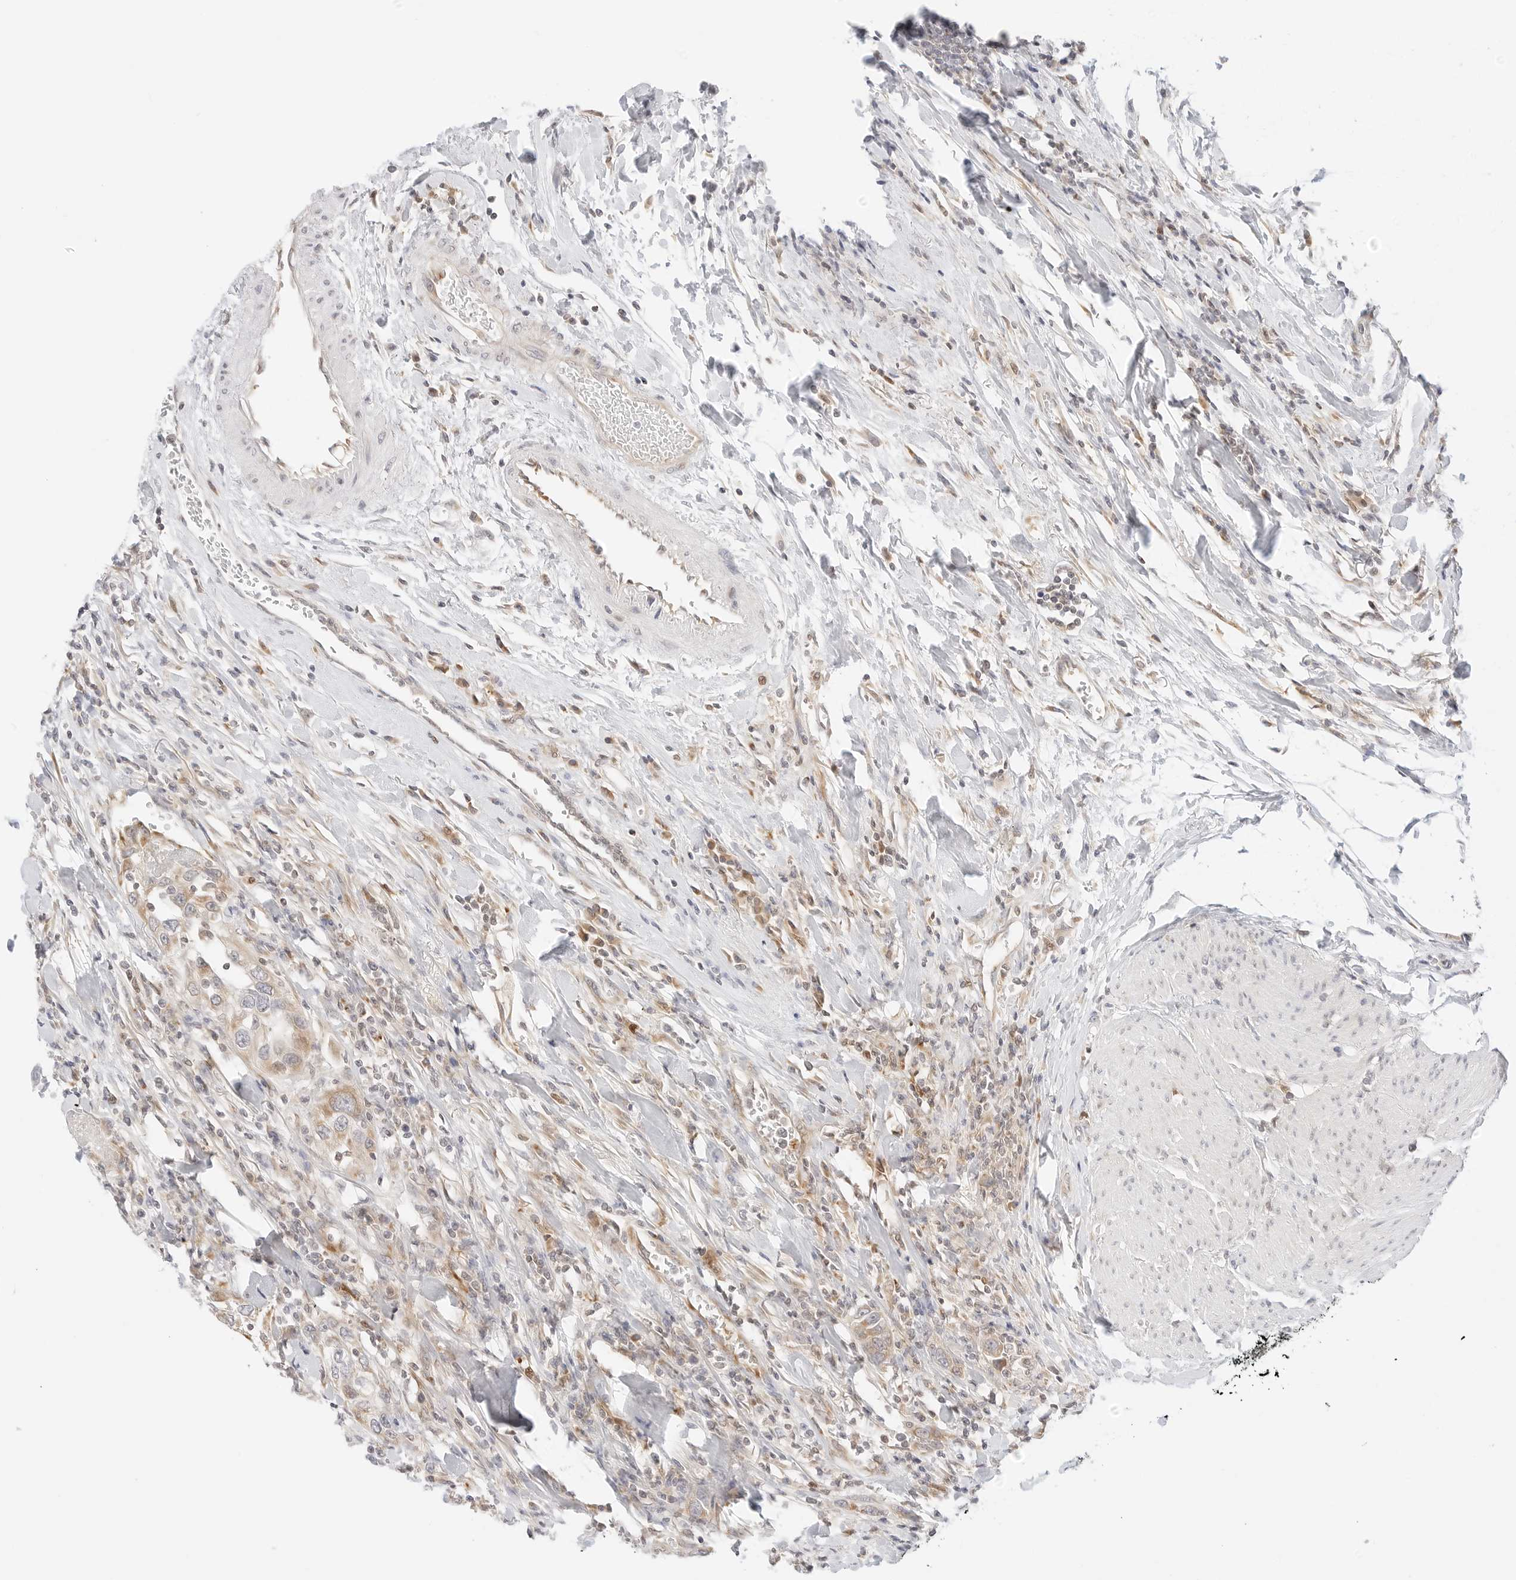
{"staining": {"intensity": "weak", "quantity": ">75%", "location": "cytoplasmic/membranous"}, "tissue": "urothelial cancer", "cell_type": "Tumor cells", "image_type": "cancer", "snomed": [{"axis": "morphology", "description": "Urothelial carcinoma, High grade"}, {"axis": "topography", "description": "Urinary bladder"}], "caption": "High-magnification brightfield microscopy of urothelial carcinoma (high-grade) stained with DAB (brown) and counterstained with hematoxylin (blue). tumor cells exhibit weak cytoplasmic/membranous expression is identified in about>75% of cells.", "gene": "ERO1B", "patient": {"sex": "female", "age": 80}}